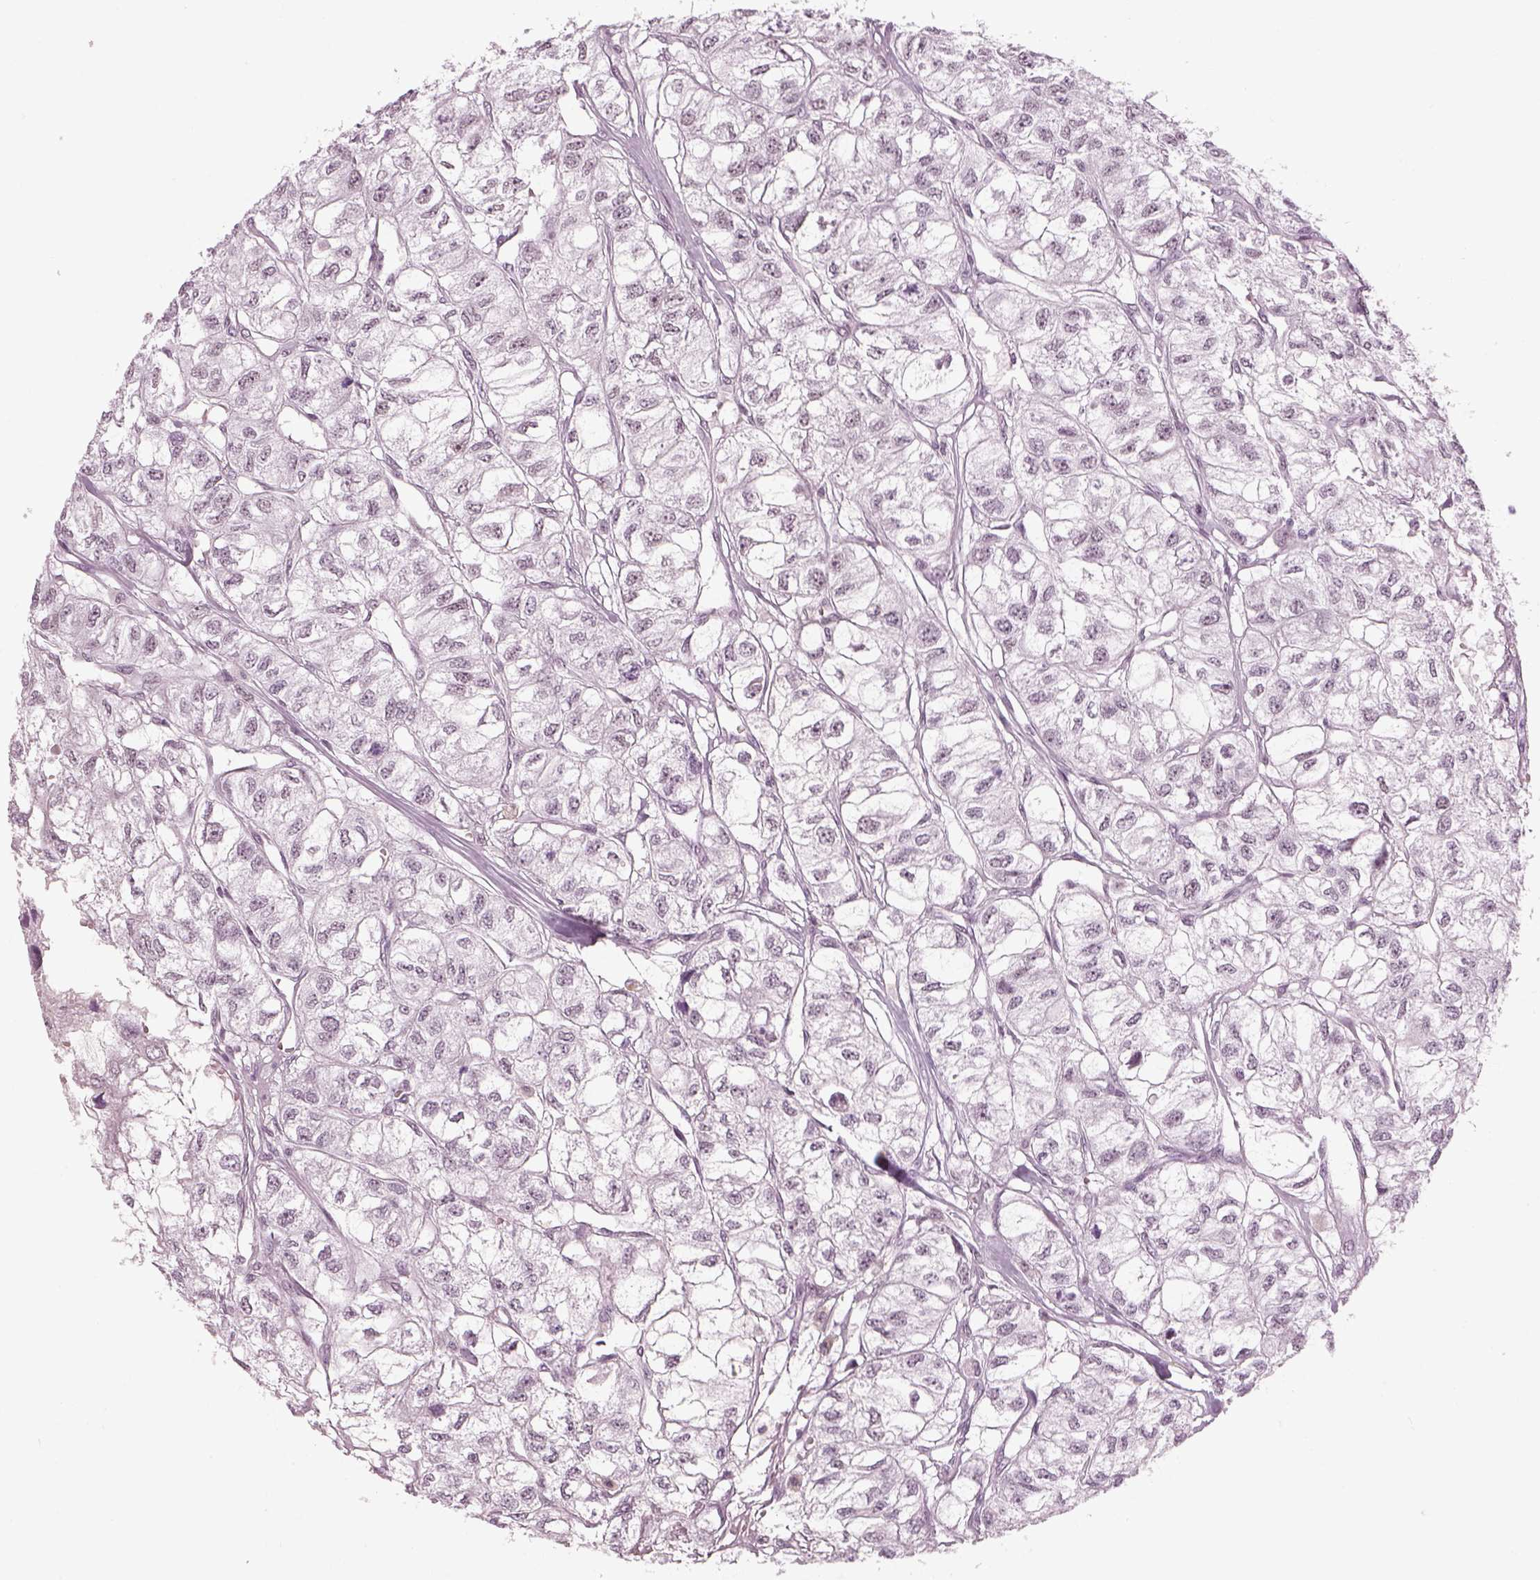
{"staining": {"intensity": "negative", "quantity": "none", "location": "none"}, "tissue": "renal cancer", "cell_type": "Tumor cells", "image_type": "cancer", "snomed": [{"axis": "morphology", "description": "Adenocarcinoma, NOS"}, {"axis": "topography", "description": "Kidney"}], "caption": "This is an immunohistochemistry (IHC) image of renal cancer. There is no positivity in tumor cells.", "gene": "KCNG2", "patient": {"sex": "male", "age": 56}}